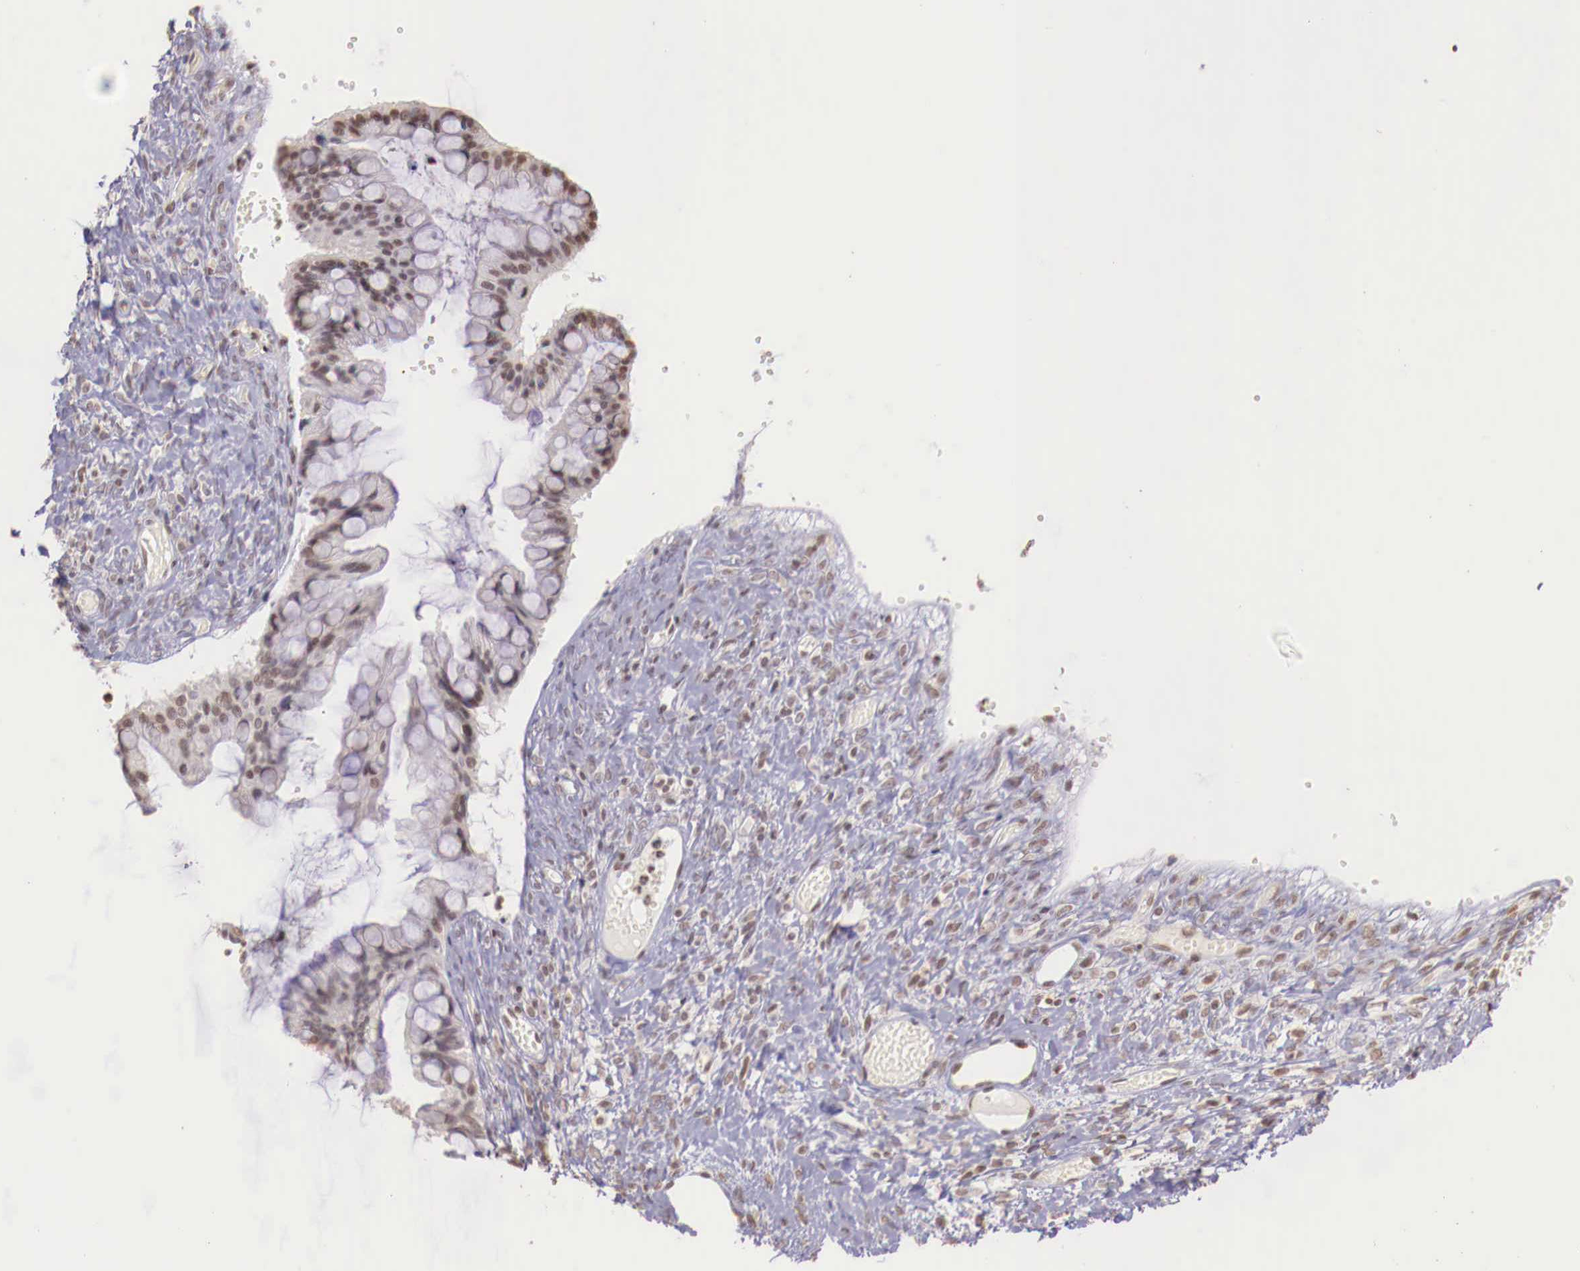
{"staining": {"intensity": "moderate", "quantity": ">75%", "location": "cytoplasmic/membranous"}, "tissue": "ovarian cancer", "cell_type": "Tumor cells", "image_type": "cancer", "snomed": [{"axis": "morphology", "description": "Cystadenocarcinoma, mucinous, NOS"}, {"axis": "topography", "description": "Ovary"}], "caption": "Protein staining shows moderate cytoplasmic/membranous staining in approximately >75% of tumor cells in ovarian cancer (mucinous cystadenocarcinoma).", "gene": "SP1", "patient": {"sex": "female", "age": 57}}